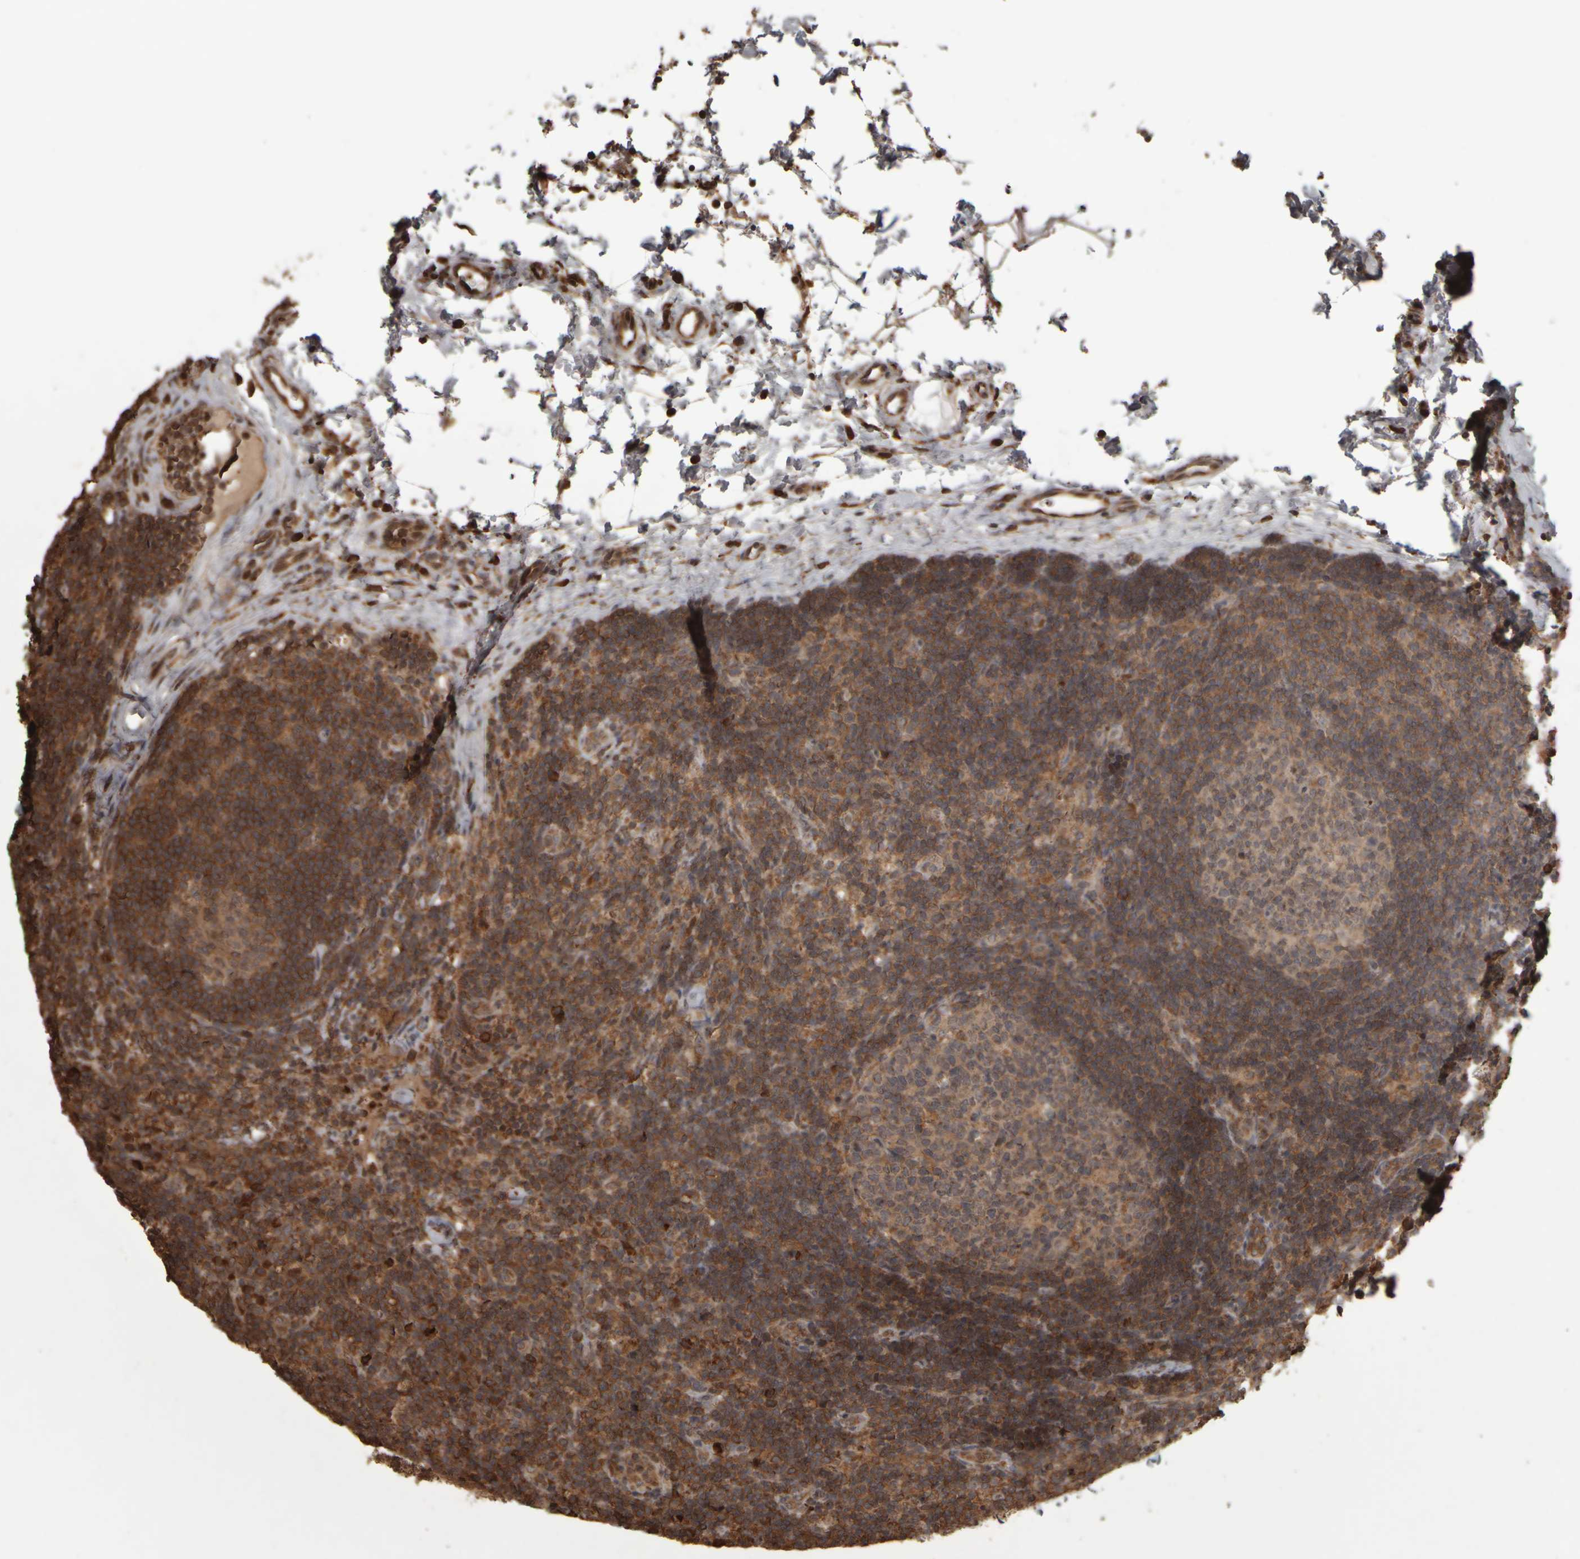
{"staining": {"intensity": "moderate", "quantity": ">75%", "location": "cytoplasmic/membranous"}, "tissue": "lymph node", "cell_type": "Germinal center cells", "image_type": "normal", "snomed": [{"axis": "morphology", "description": "Normal tissue, NOS"}, {"axis": "topography", "description": "Lymph node"}], "caption": "The image reveals a brown stain indicating the presence of a protein in the cytoplasmic/membranous of germinal center cells in lymph node.", "gene": "AGBL3", "patient": {"sex": "female", "age": 22}}